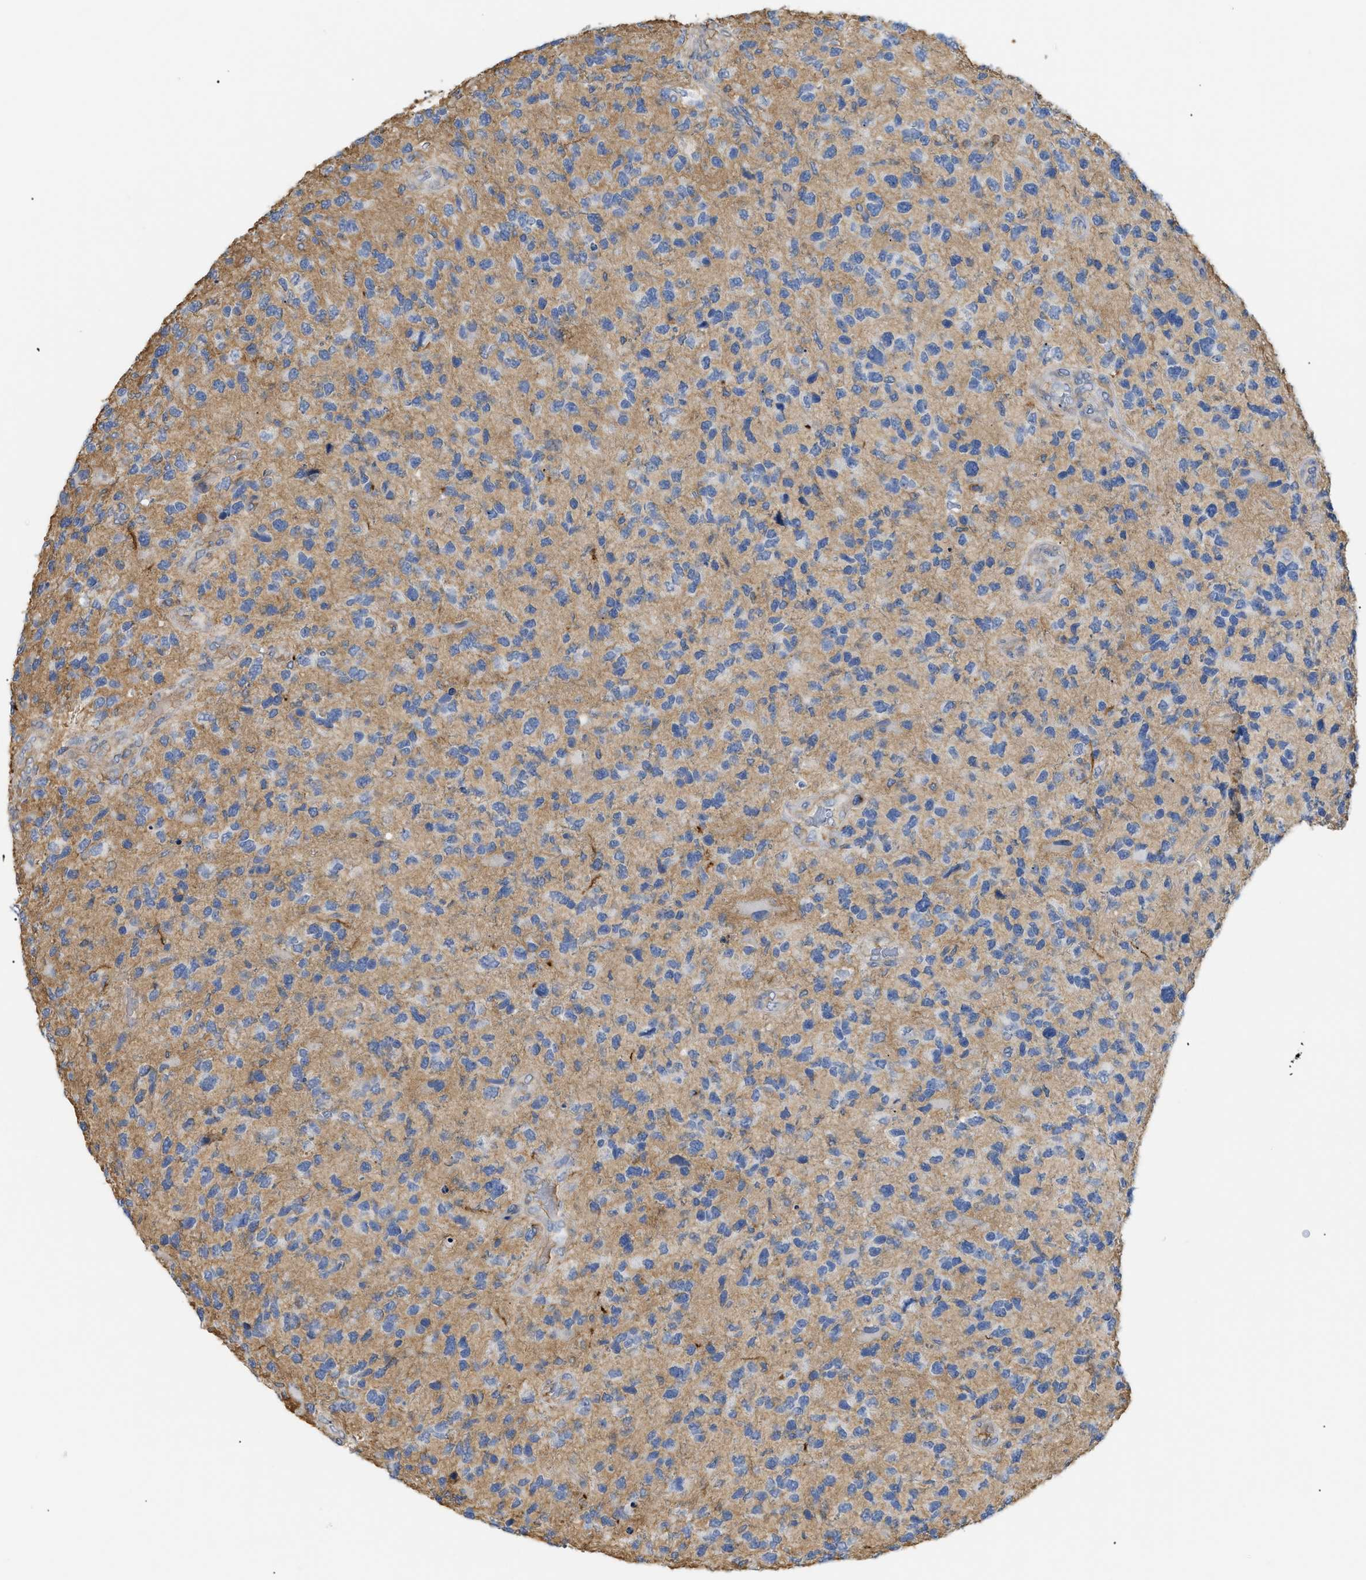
{"staining": {"intensity": "weak", "quantity": "<25%", "location": "cytoplasmic/membranous"}, "tissue": "glioma", "cell_type": "Tumor cells", "image_type": "cancer", "snomed": [{"axis": "morphology", "description": "Glioma, malignant, High grade"}, {"axis": "topography", "description": "Brain"}], "caption": "This photomicrograph is of glioma stained with immunohistochemistry to label a protein in brown with the nuclei are counter-stained blue. There is no expression in tumor cells.", "gene": "ANXA4", "patient": {"sex": "female", "age": 58}}